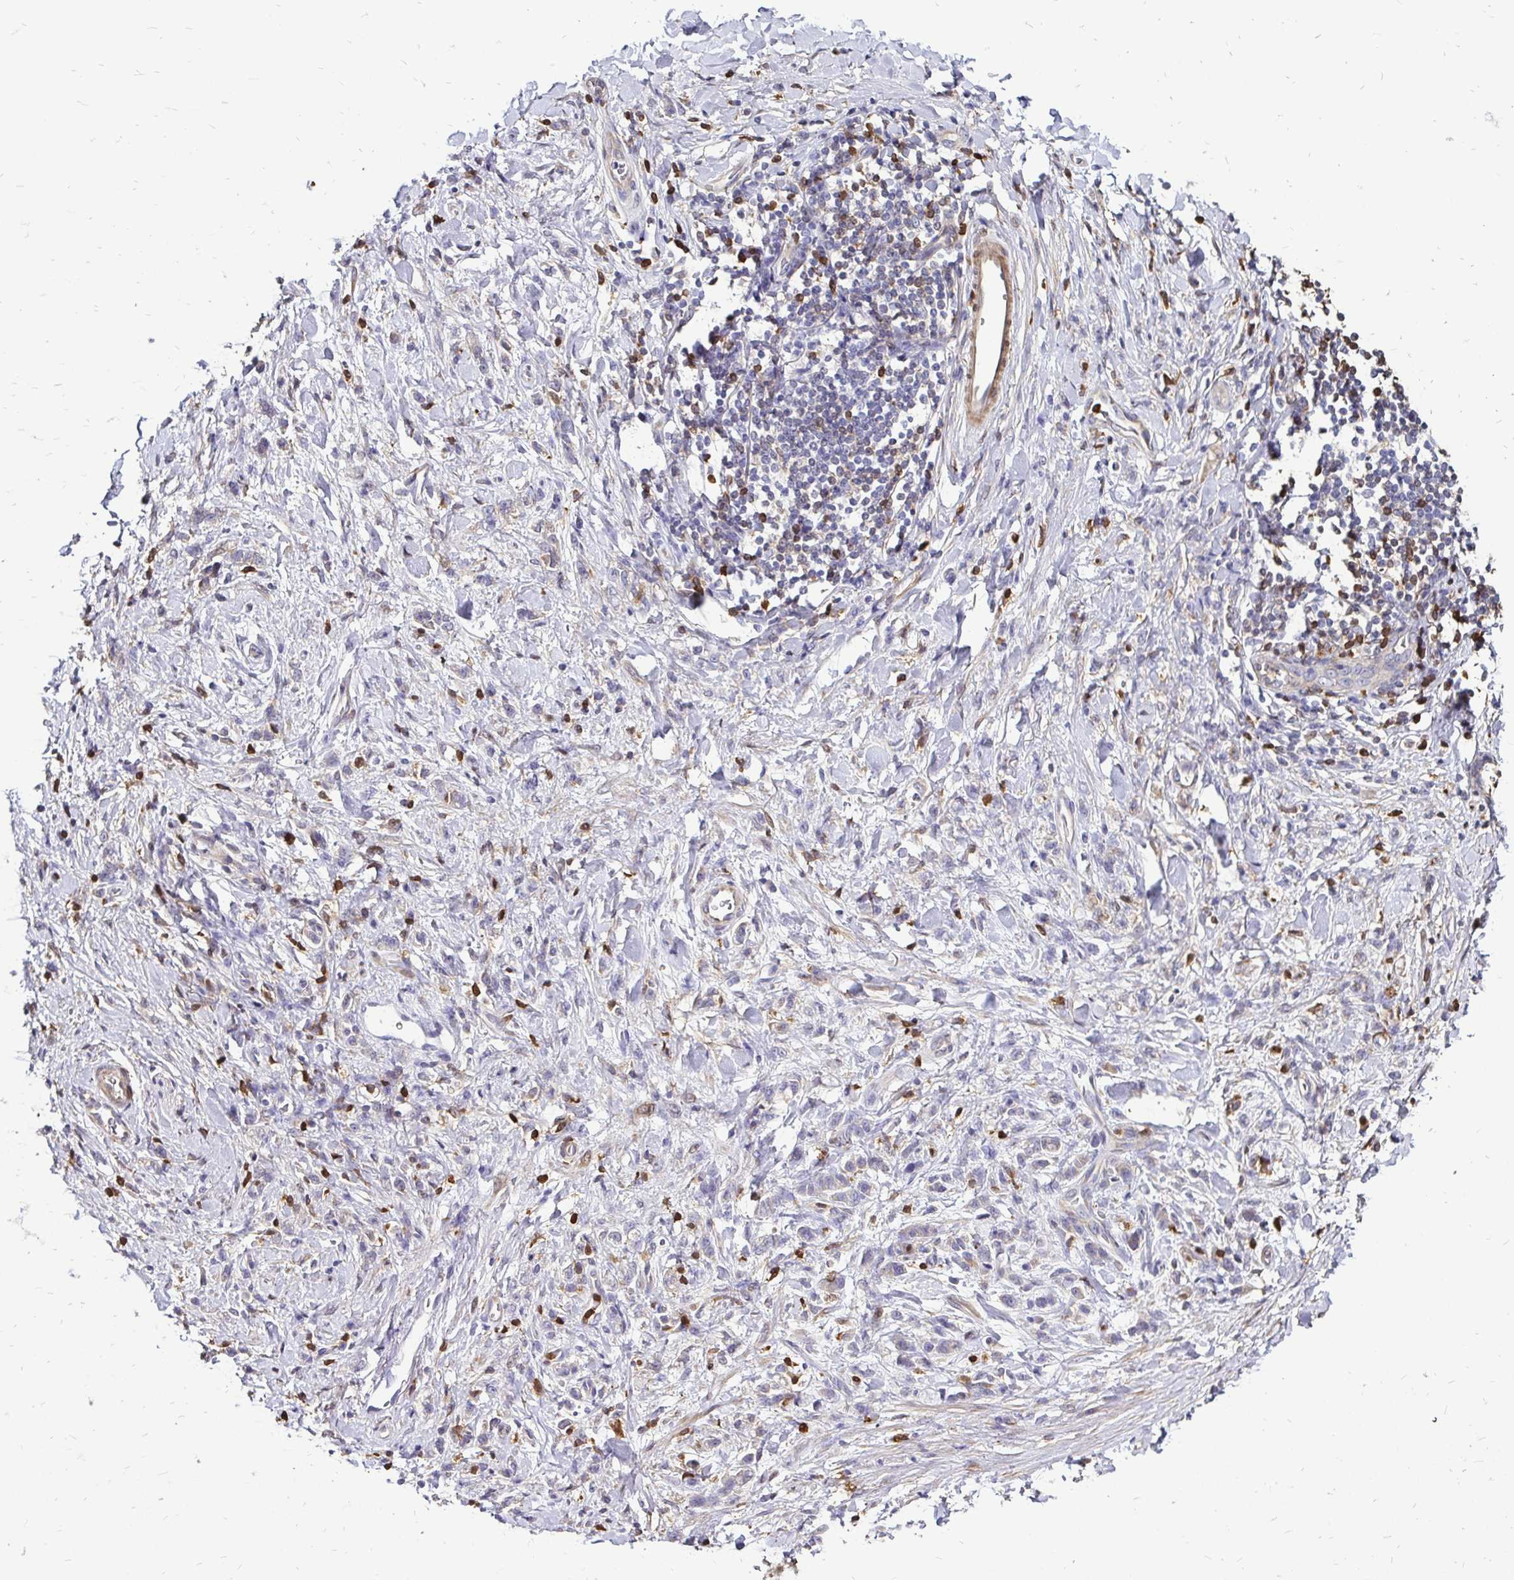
{"staining": {"intensity": "negative", "quantity": "none", "location": "none"}, "tissue": "stomach cancer", "cell_type": "Tumor cells", "image_type": "cancer", "snomed": [{"axis": "morphology", "description": "Adenocarcinoma, NOS"}, {"axis": "topography", "description": "Stomach"}], "caption": "High power microscopy photomicrograph of an immunohistochemistry (IHC) micrograph of stomach cancer, revealing no significant staining in tumor cells.", "gene": "ZFP1", "patient": {"sex": "male", "age": 77}}